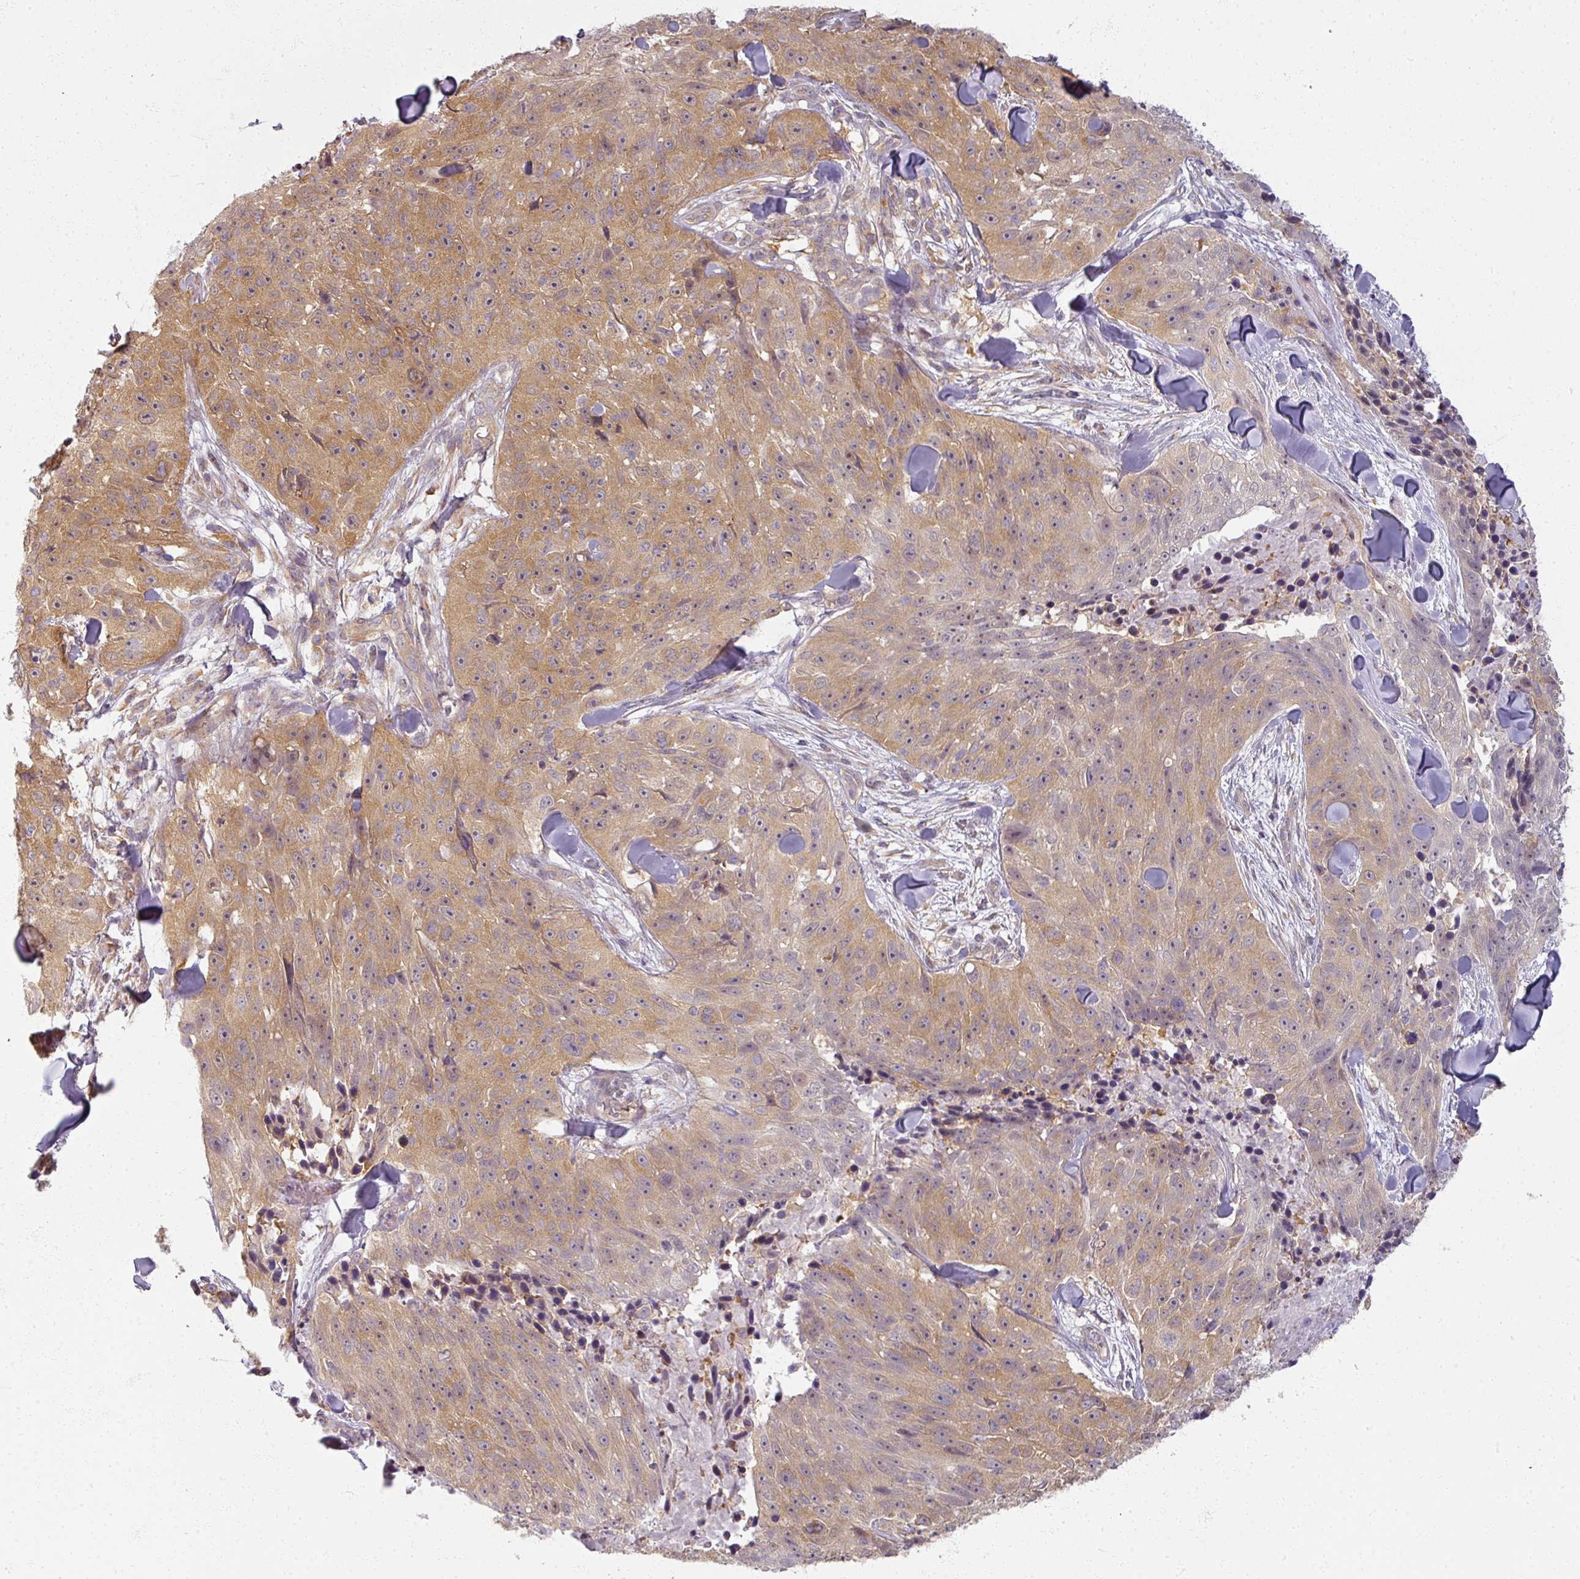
{"staining": {"intensity": "moderate", "quantity": ">75%", "location": "cytoplasmic/membranous"}, "tissue": "skin cancer", "cell_type": "Tumor cells", "image_type": "cancer", "snomed": [{"axis": "morphology", "description": "Squamous cell carcinoma, NOS"}, {"axis": "topography", "description": "Skin"}], "caption": "Protein analysis of skin squamous cell carcinoma tissue shows moderate cytoplasmic/membranous positivity in approximately >75% of tumor cells.", "gene": "AGPAT4", "patient": {"sex": "female", "age": 87}}